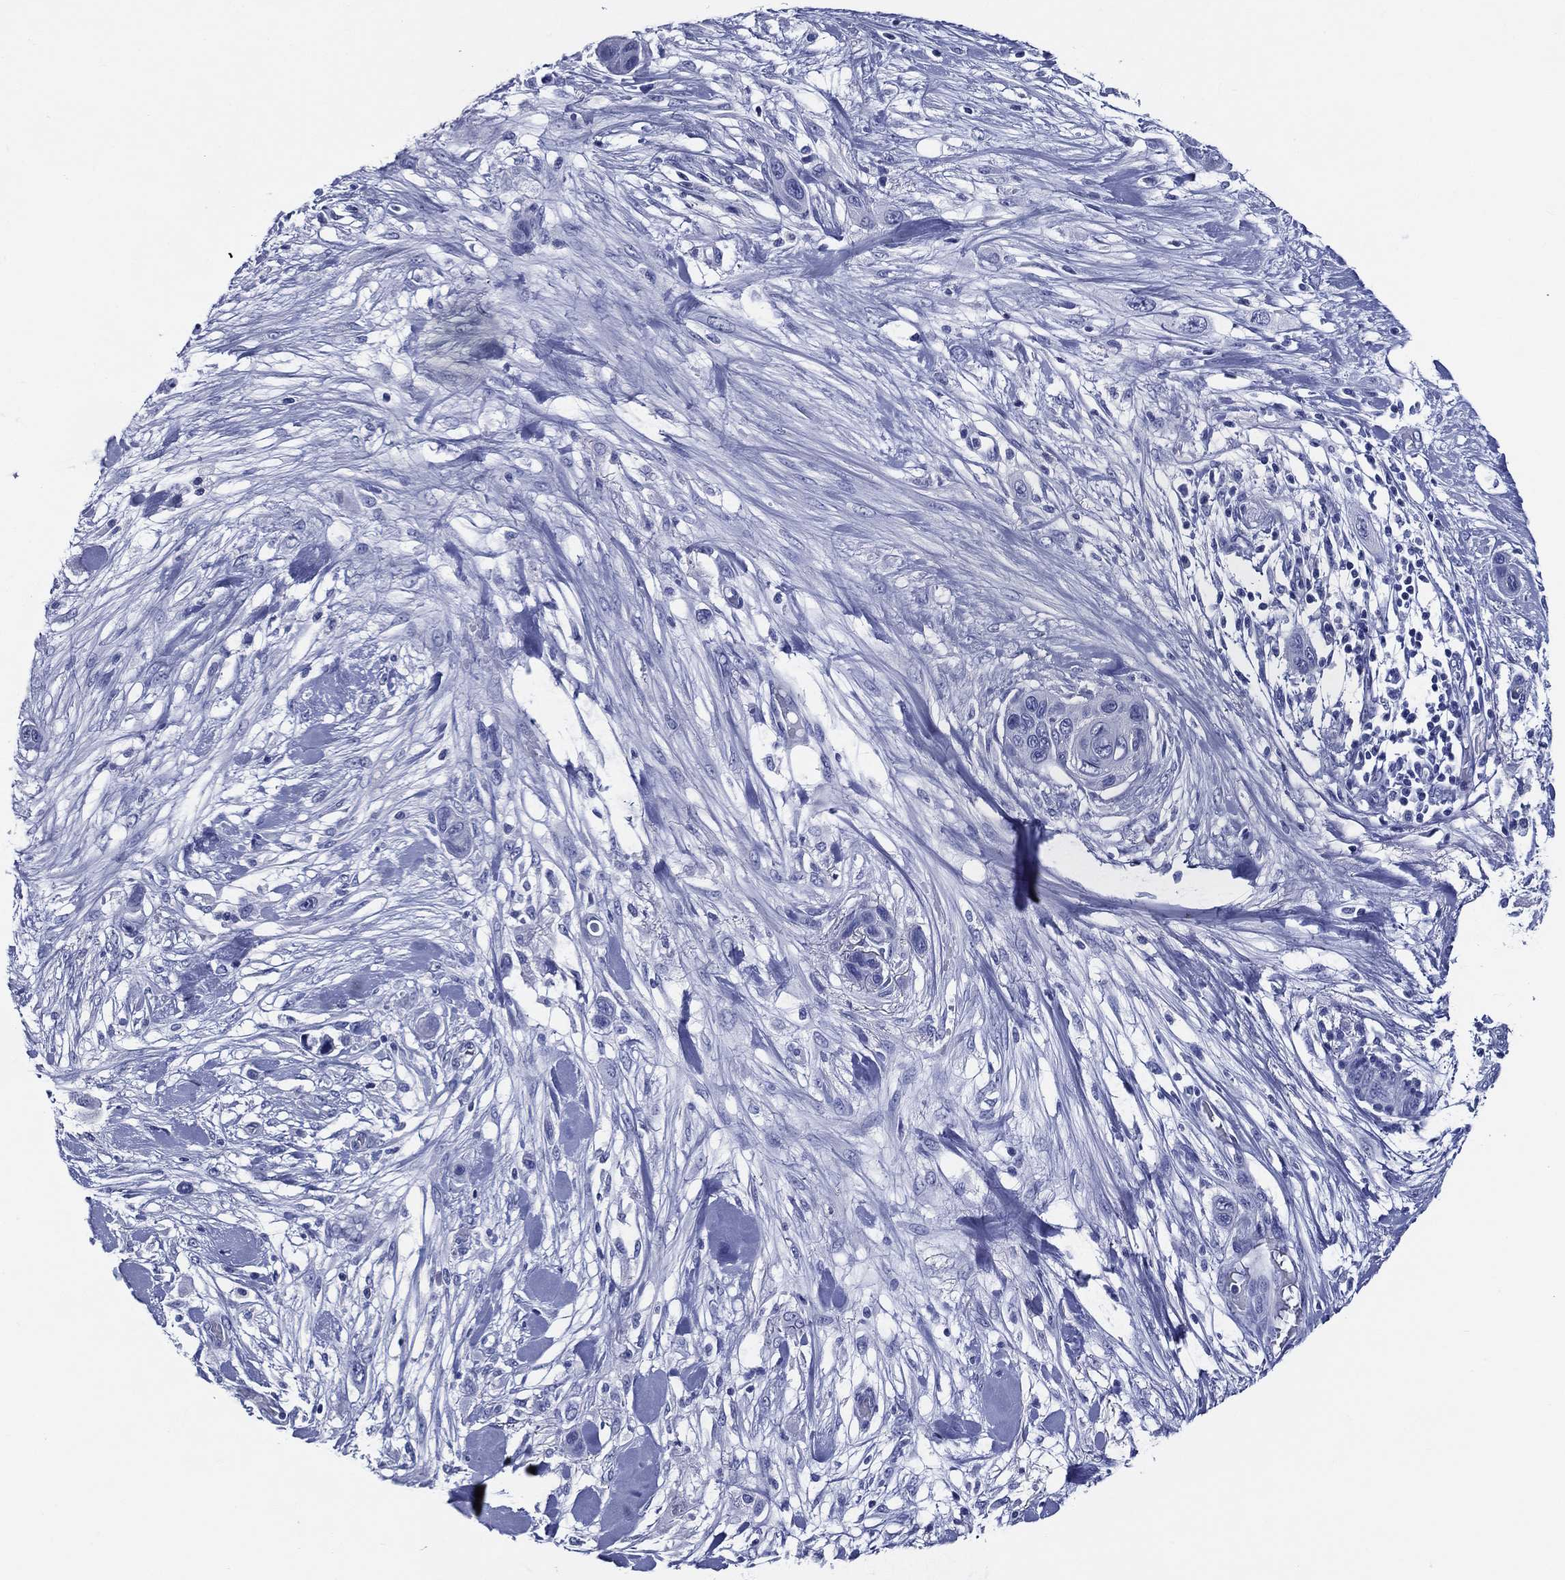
{"staining": {"intensity": "negative", "quantity": "none", "location": "none"}, "tissue": "skin cancer", "cell_type": "Tumor cells", "image_type": "cancer", "snomed": [{"axis": "morphology", "description": "Squamous cell carcinoma, NOS"}, {"axis": "topography", "description": "Skin"}], "caption": "Tumor cells are negative for brown protein staining in skin cancer. (DAB (3,3'-diaminobenzidine) immunohistochemistry (IHC) visualized using brightfield microscopy, high magnification).", "gene": "ACE2", "patient": {"sex": "male", "age": 79}}